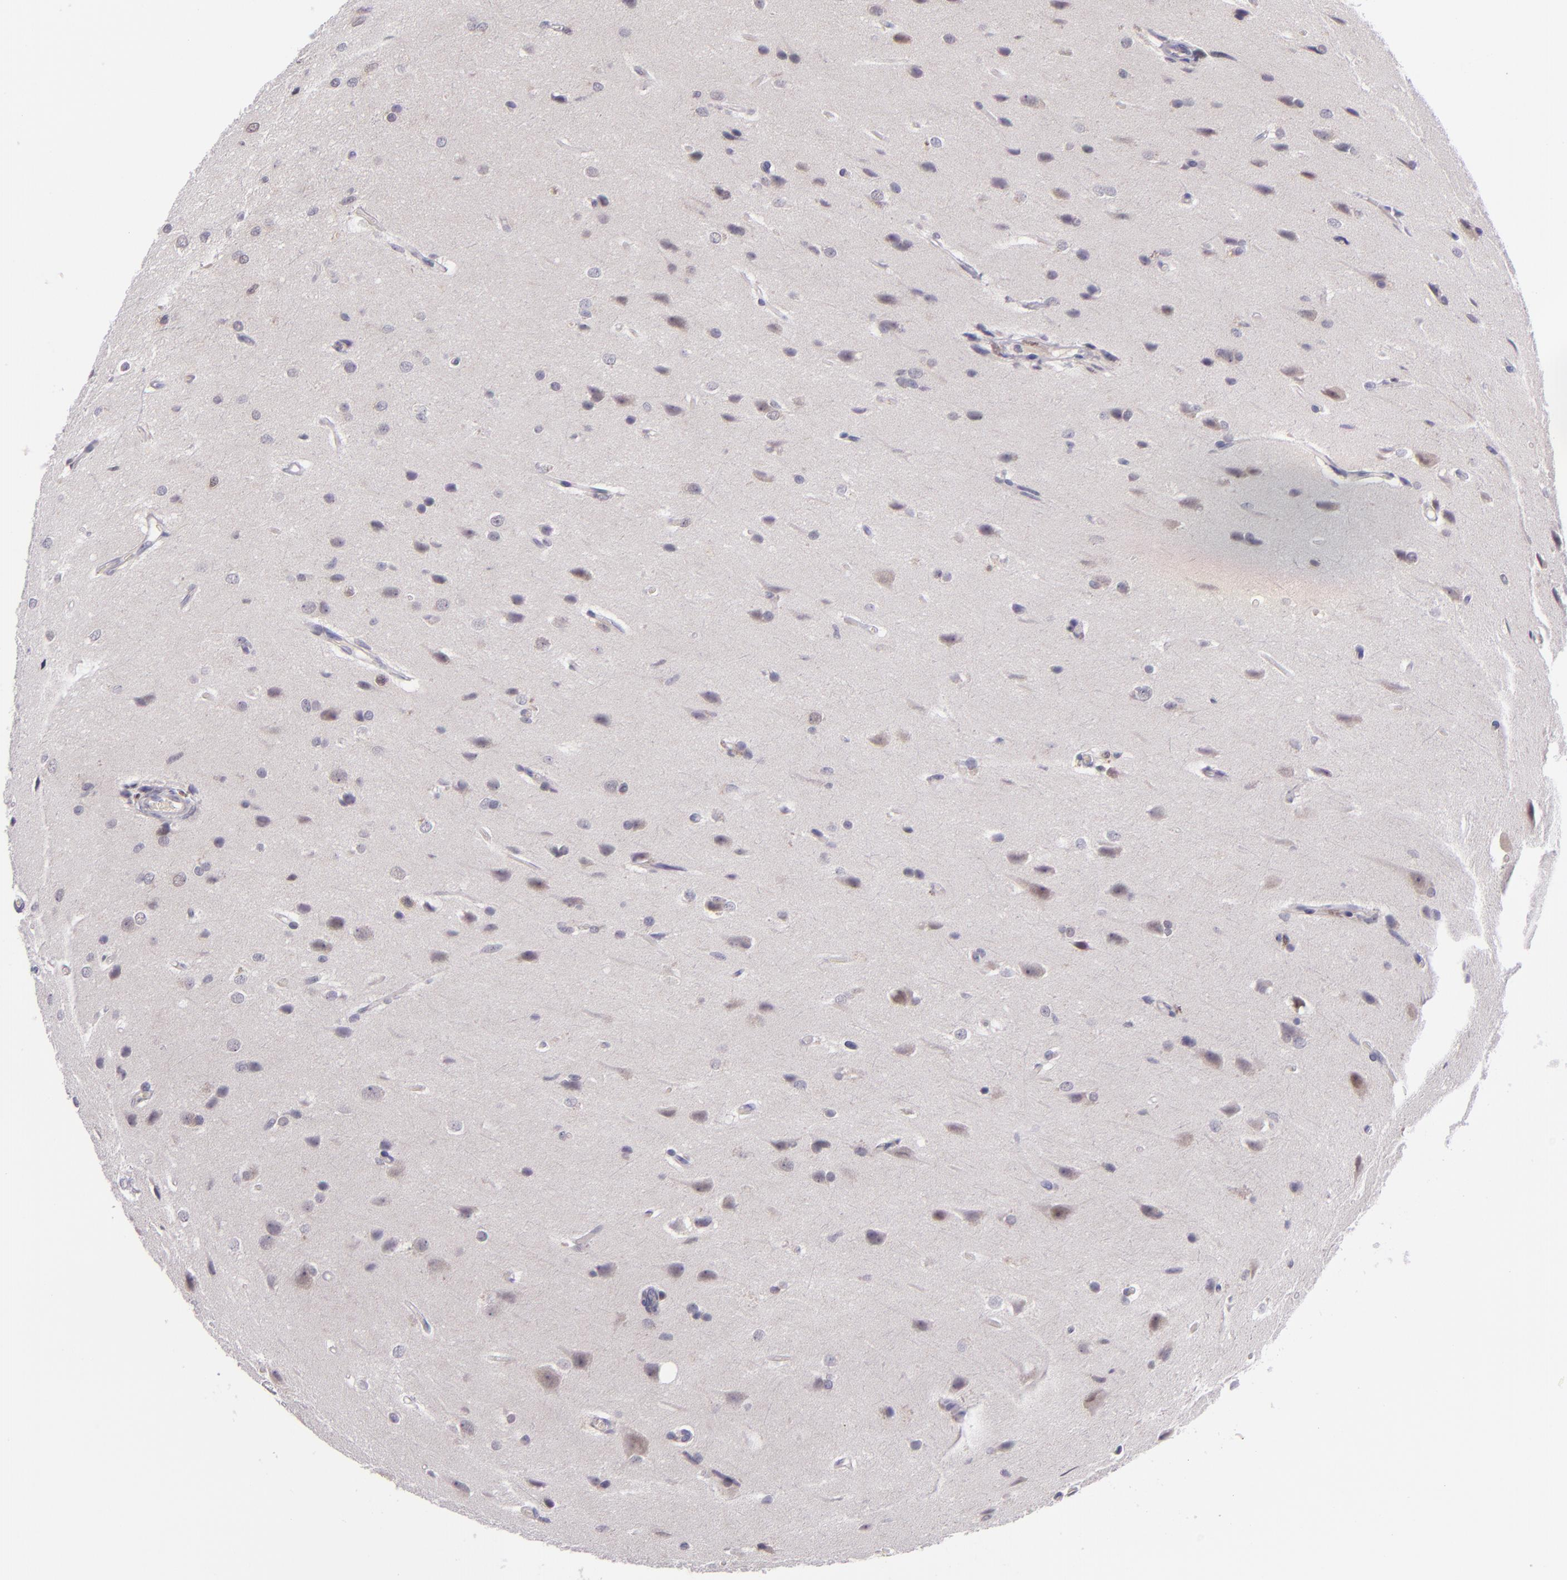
{"staining": {"intensity": "negative", "quantity": "none", "location": "none"}, "tissue": "glioma", "cell_type": "Tumor cells", "image_type": "cancer", "snomed": [{"axis": "morphology", "description": "Glioma, malignant, High grade"}, {"axis": "topography", "description": "Brain"}], "caption": "Tumor cells are negative for protein expression in human glioma.", "gene": "CSE1L", "patient": {"sex": "male", "age": 68}}